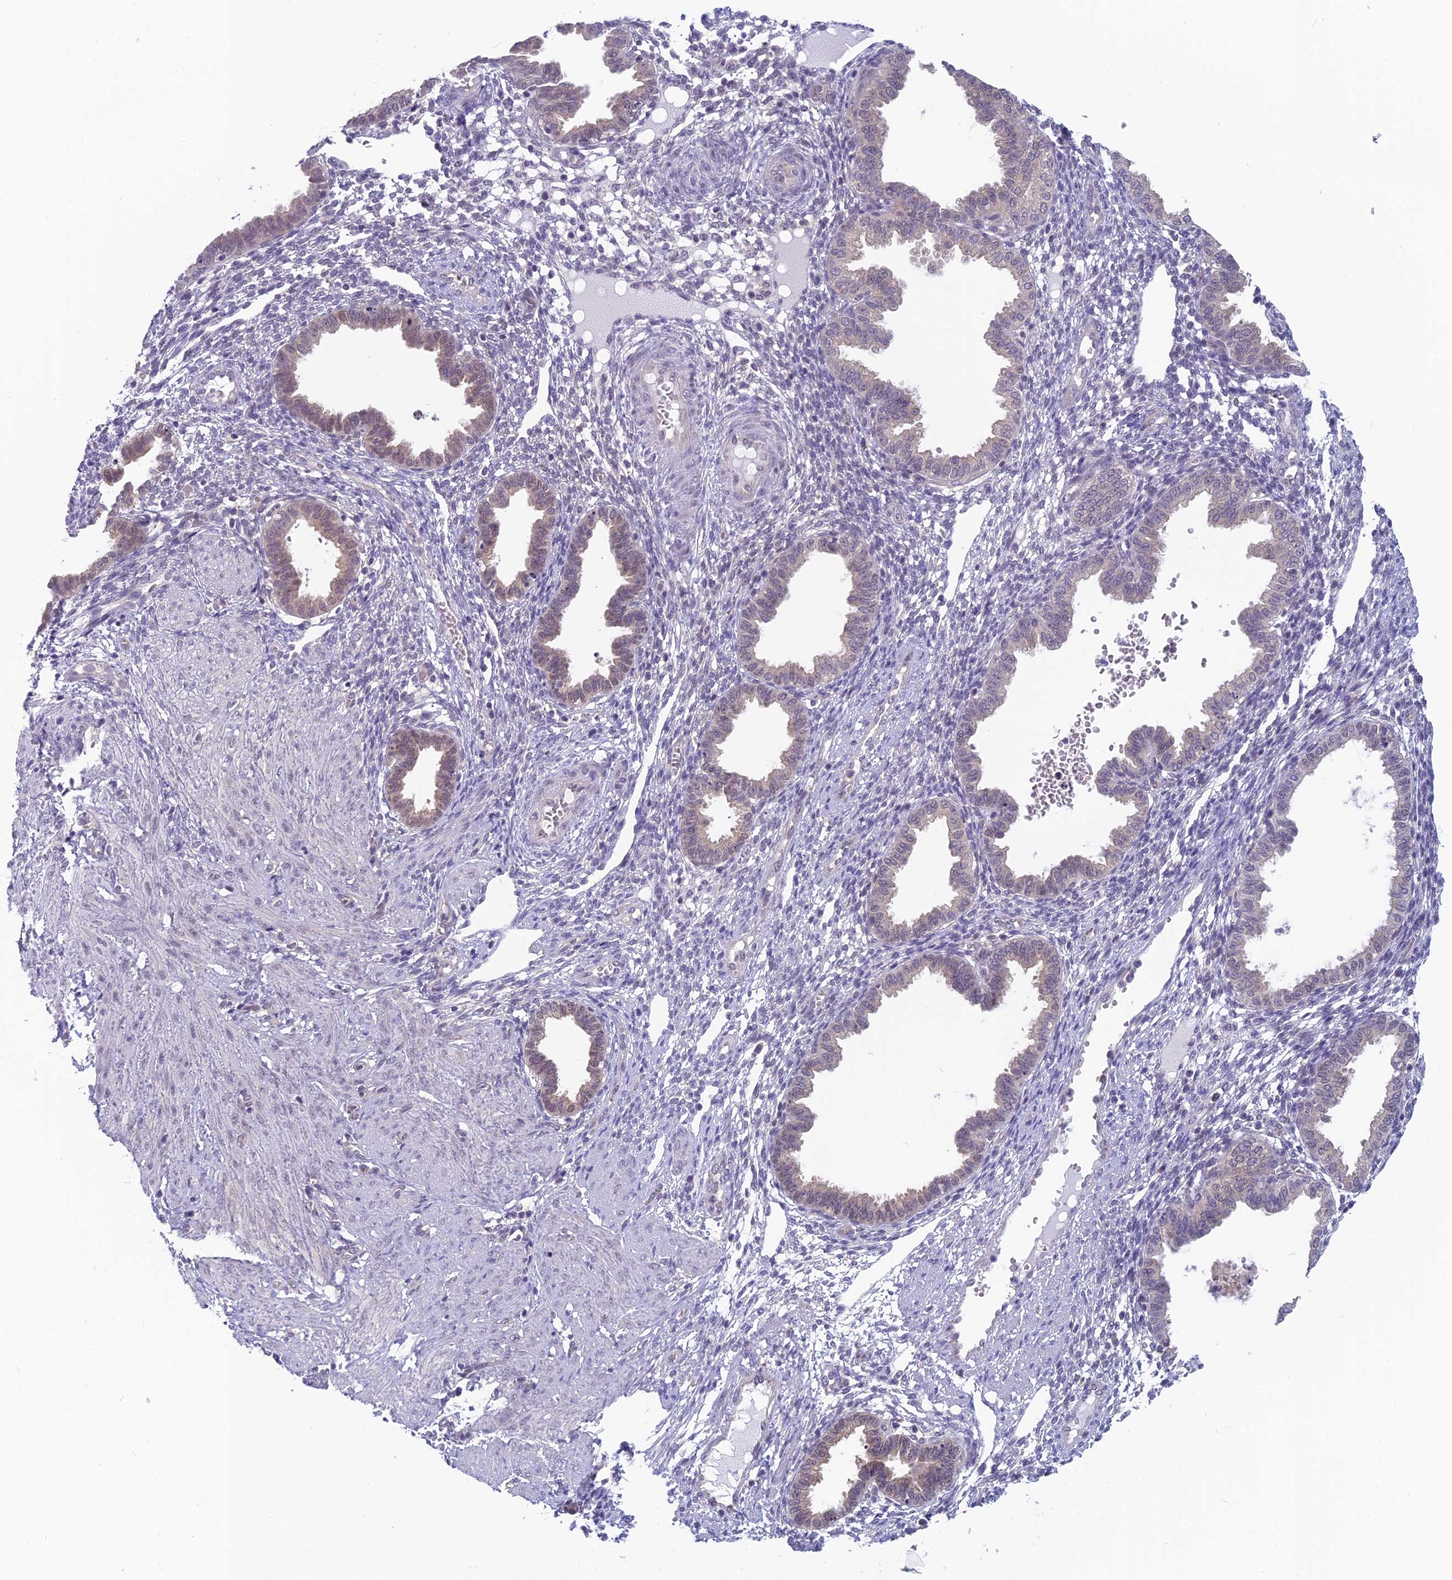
{"staining": {"intensity": "negative", "quantity": "none", "location": "none"}, "tissue": "endometrium", "cell_type": "Cells in endometrial stroma", "image_type": "normal", "snomed": [{"axis": "morphology", "description": "Normal tissue, NOS"}, {"axis": "topography", "description": "Endometrium"}], "caption": "Immunohistochemistry of benign endometrium shows no staining in cells in endometrial stroma. (Brightfield microscopy of DAB immunohistochemistry (IHC) at high magnification).", "gene": "MRI1", "patient": {"sex": "female", "age": 33}}